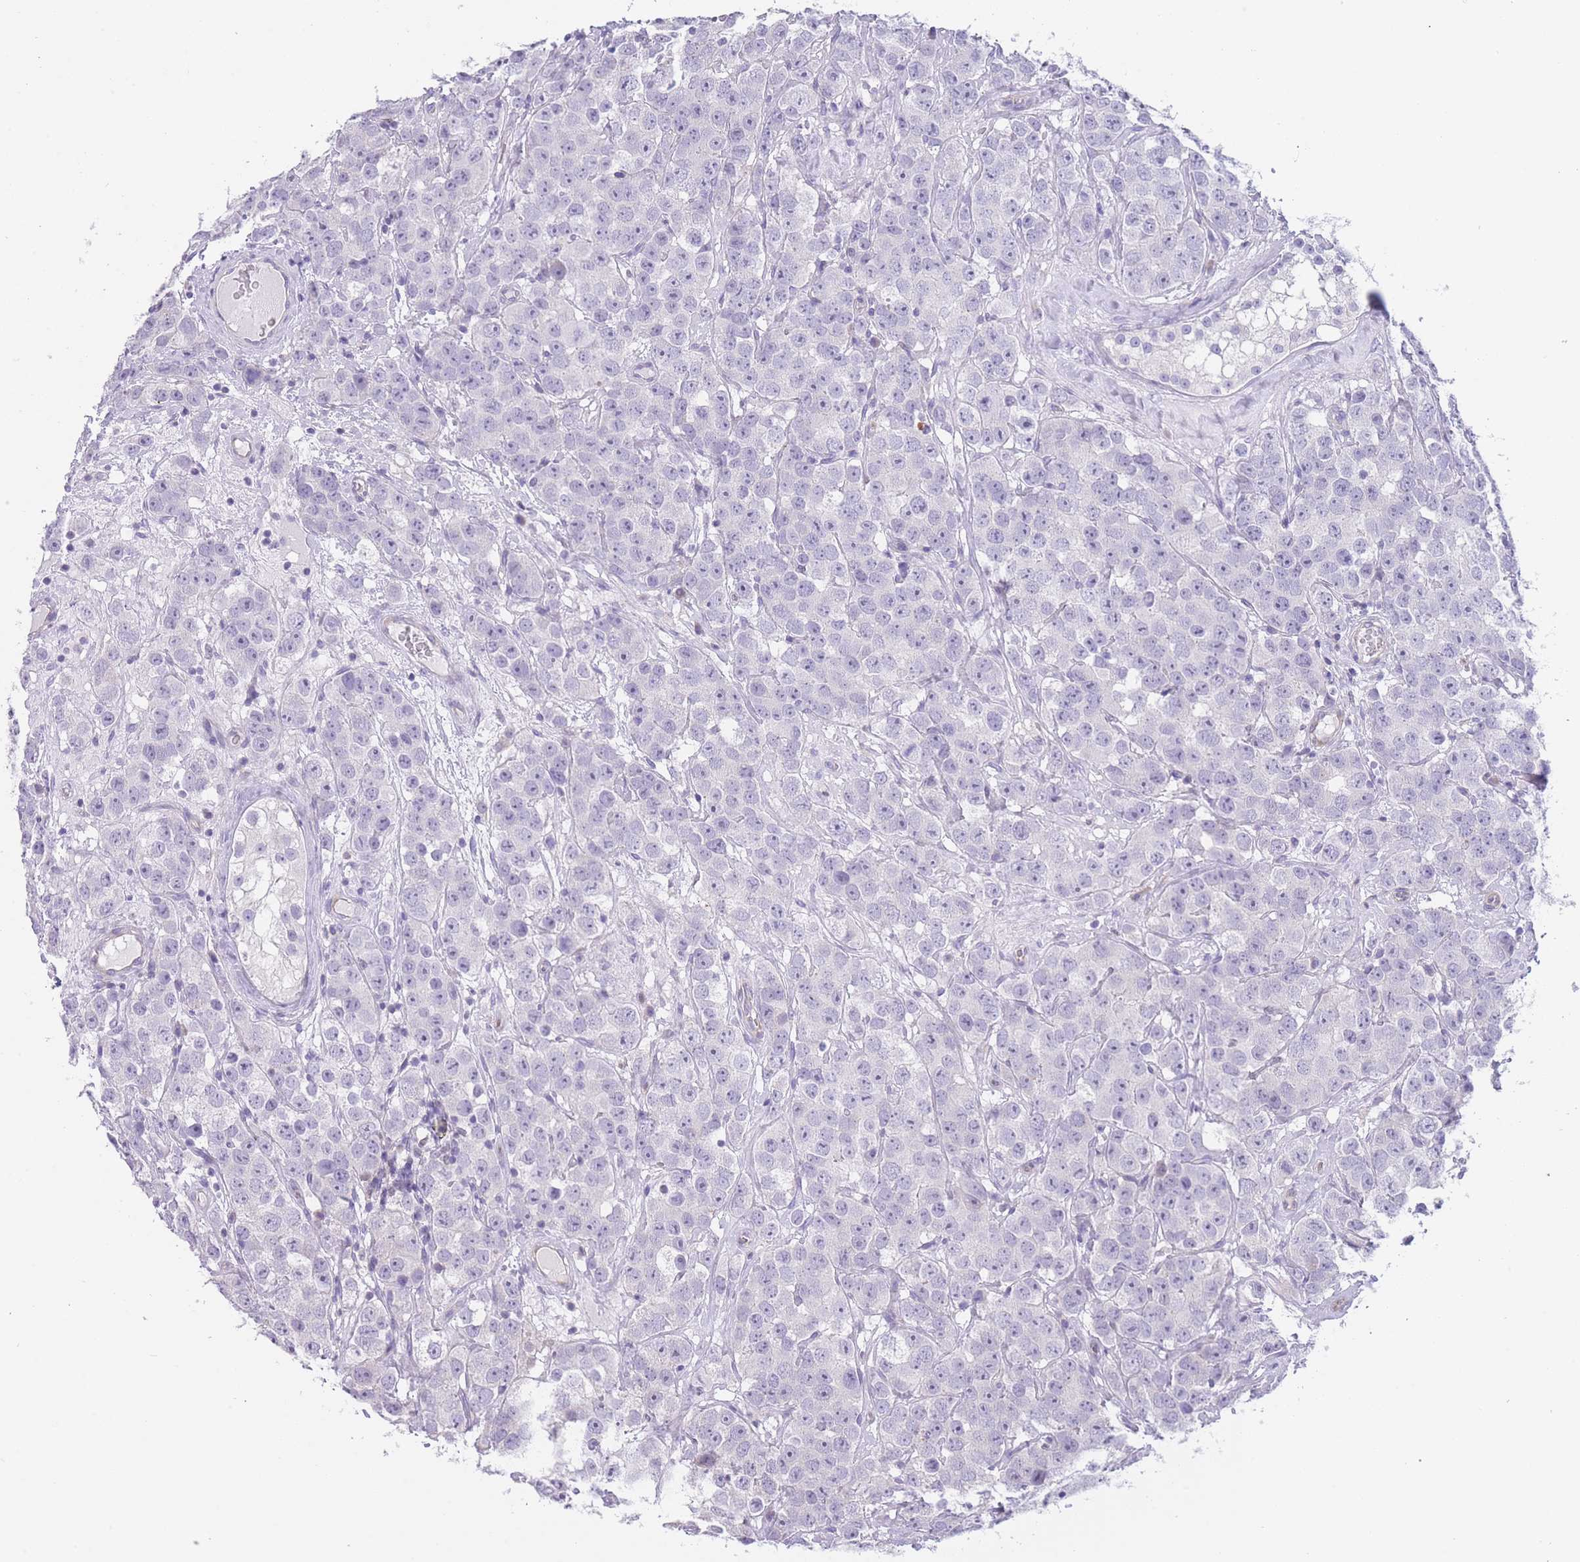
{"staining": {"intensity": "negative", "quantity": "none", "location": "none"}, "tissue": "testis cancer", "cell_type": "Tumor cells", "image_type": "cancer", "snomed": [{"axis": "morphology", "description": "Seminoma, NOS"}, {"axis": "topography", "description": "Testis"}], "caption": "This histopathology image is of testis cancer stained with immunohistochemistry (IHC) to label a protein in brown with the nuclei are counter-stained blue. There is no expression in tumor cells.", "gene": "IMPG1", "patient": {"sex": "male", "age": 28}}